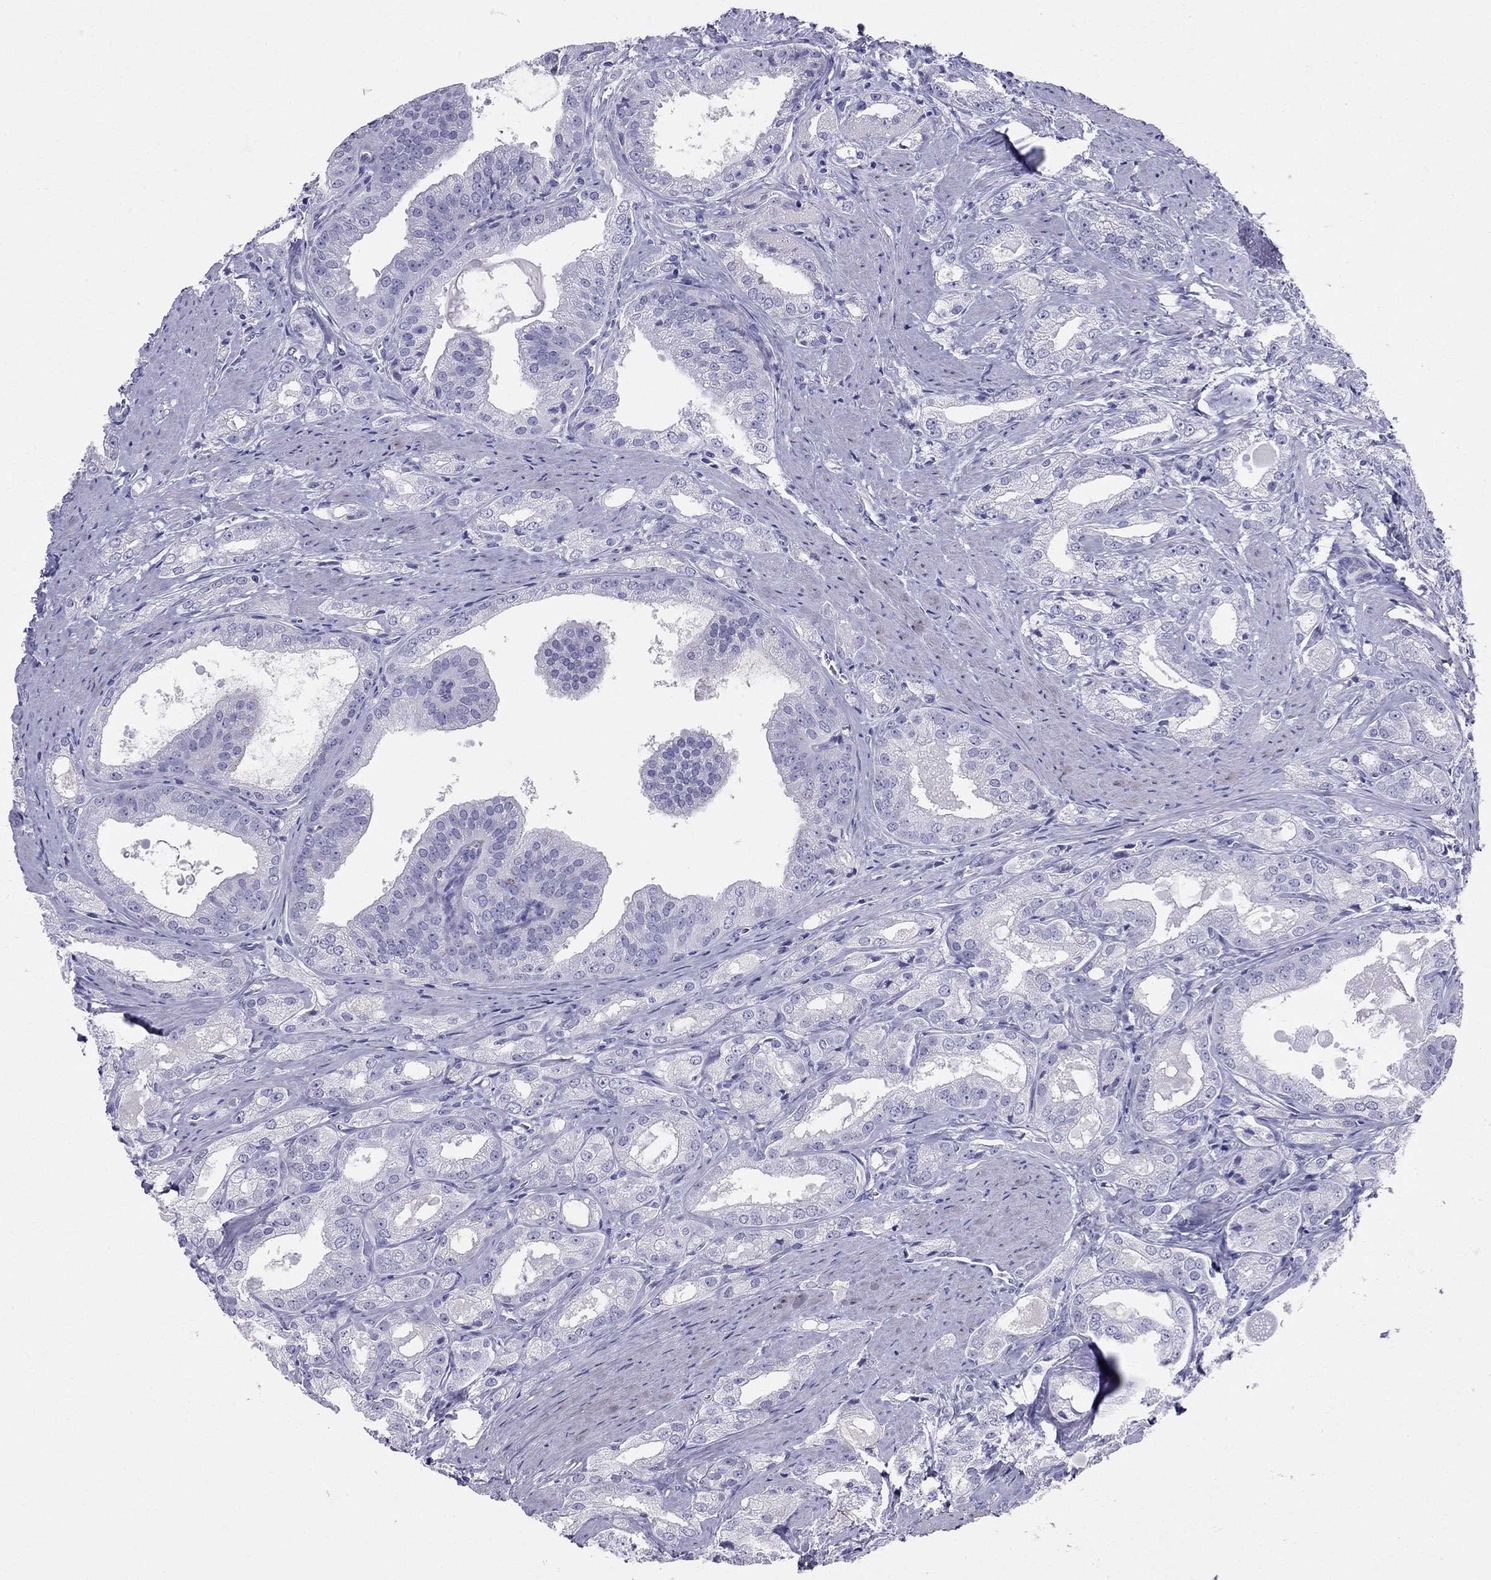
{"staining": {"intensity": "negative", "quantity": "none", "location": "none"}, "tissue": "prostate cancer", "cell_type": "Tumor cells", "image_type": "cancer", "snomed": [{"axis": "morphology", "description": "Adenocarcinoma, NOS"}, {"axis": "morphology", "description": "Adenocarcinoma, High grade"}, {"axis": "topography", "description": "Prostate"}], "caption": "This is an immunohistochemistry (IHC) micrograph of prostate cancer. There is no staining in tumor cells.", "gene": "DNAAF6", "patient": {"sex": "male", "age": 70}}